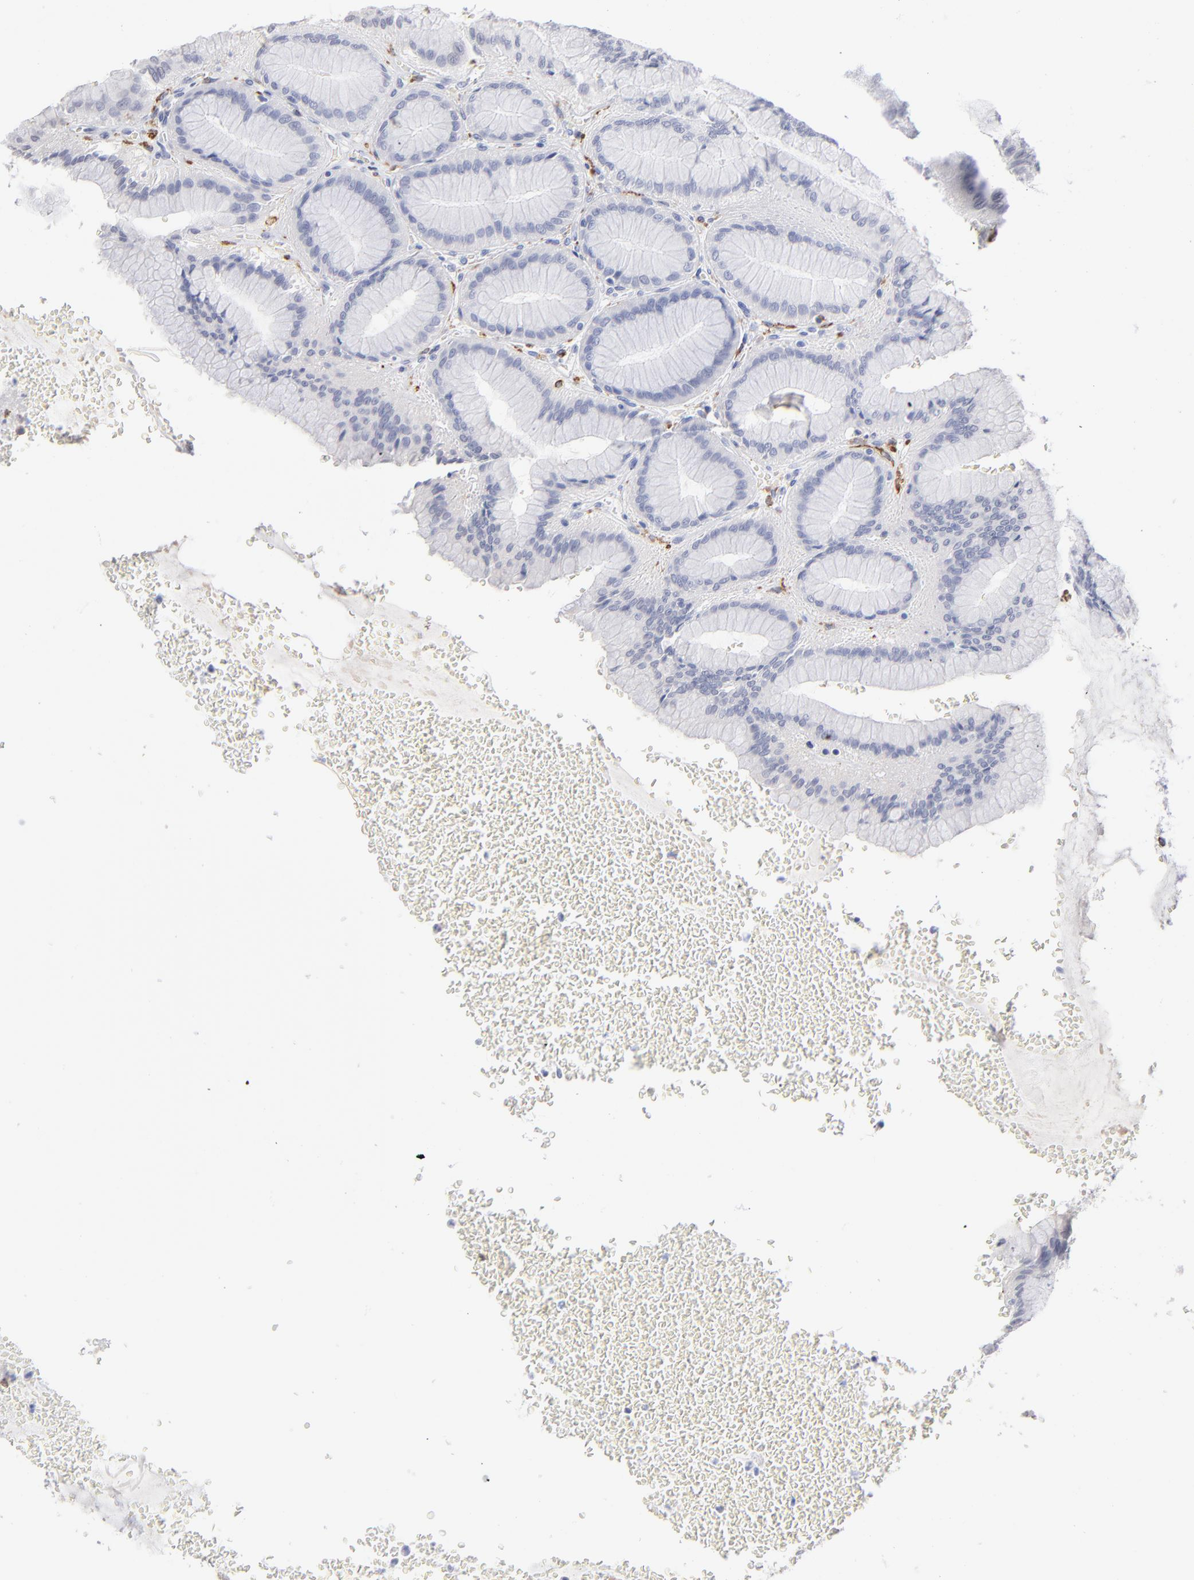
{"staining": {"intensity": "negative", "quantity": "none", "location": "none"}, "tissue": "stomach", "cell_type": "Glandular cells", "image_type": "normal", "snomed": [{"axis": "morphology", "description": "Normal tissue, NOS"}, {"axis": "morphology", "description": "Adenocarcinoma, NOS"}, {"axis": "topography", "description": "Stomach"}, {"axis": "topography", "description": "Stomach, lower"}], "caption": "Immunohistochemistry (IHC) micrograph of normal stomach: human stomach stained with DAB displays no significant protein expression in glandular cells.", "gene": "CD180", "patient": {"sex": "female", "age": 65}}